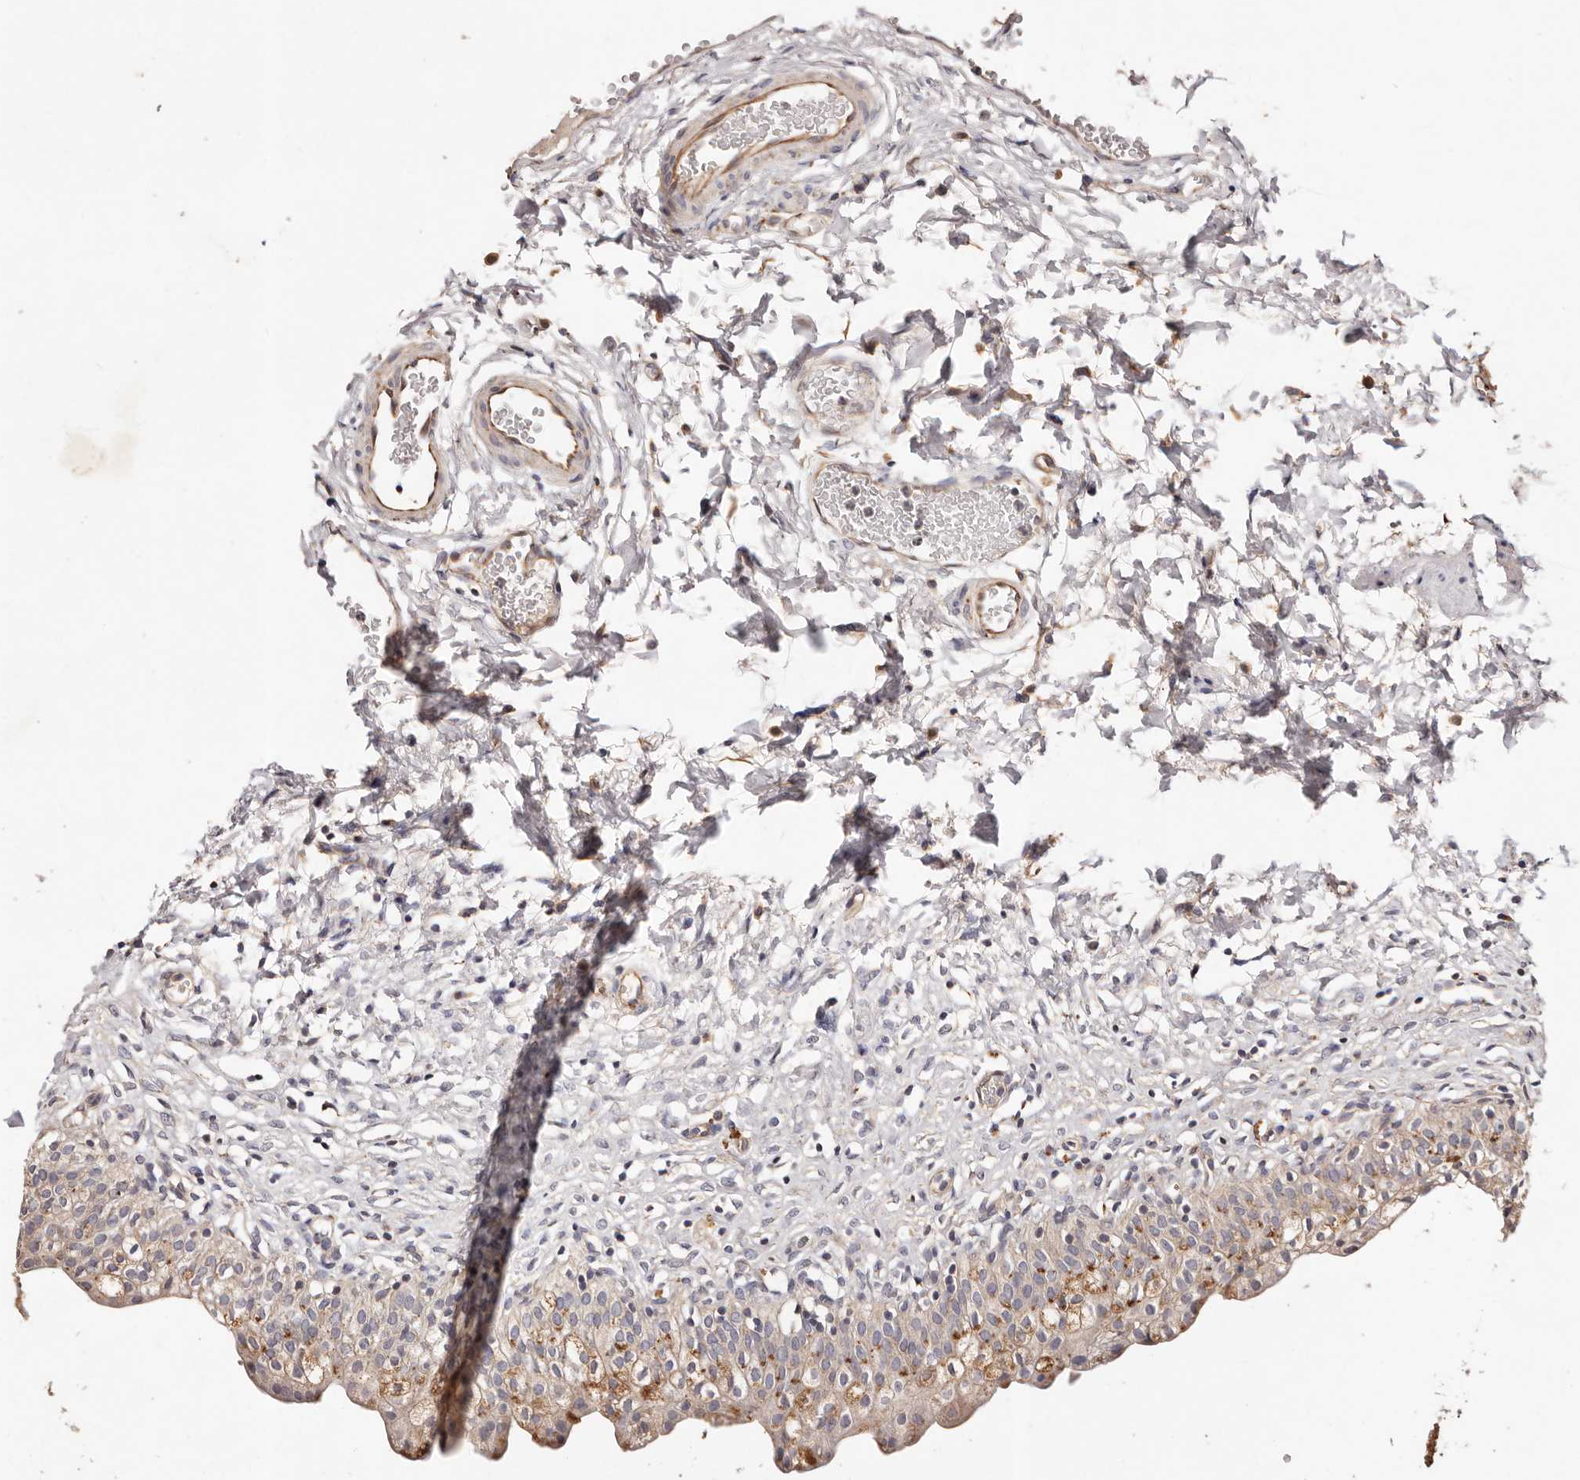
{"staining": {"intensity": "weak", "quantity": "25%-75%", "location": "cytoplasmic/membranous"}, "tissue": "urinary bladder", "cell_type": "Urothelial cells", "image_type": "normal", "snomed": [{"axis": "morphology", "description": "Normal tissue, NOS"}, {"axis": "topography", "description": "Urinary bladder"}], "caption": "Urinary bladder stained for a protein exhibits weak cytoplasmic/membranous positivity in urothelial cells. (brown staining indicates protein expression, while blue staining denotes nuclei).", "gene": "THBS3", "patient": {"sex": "male", "age": 55}}